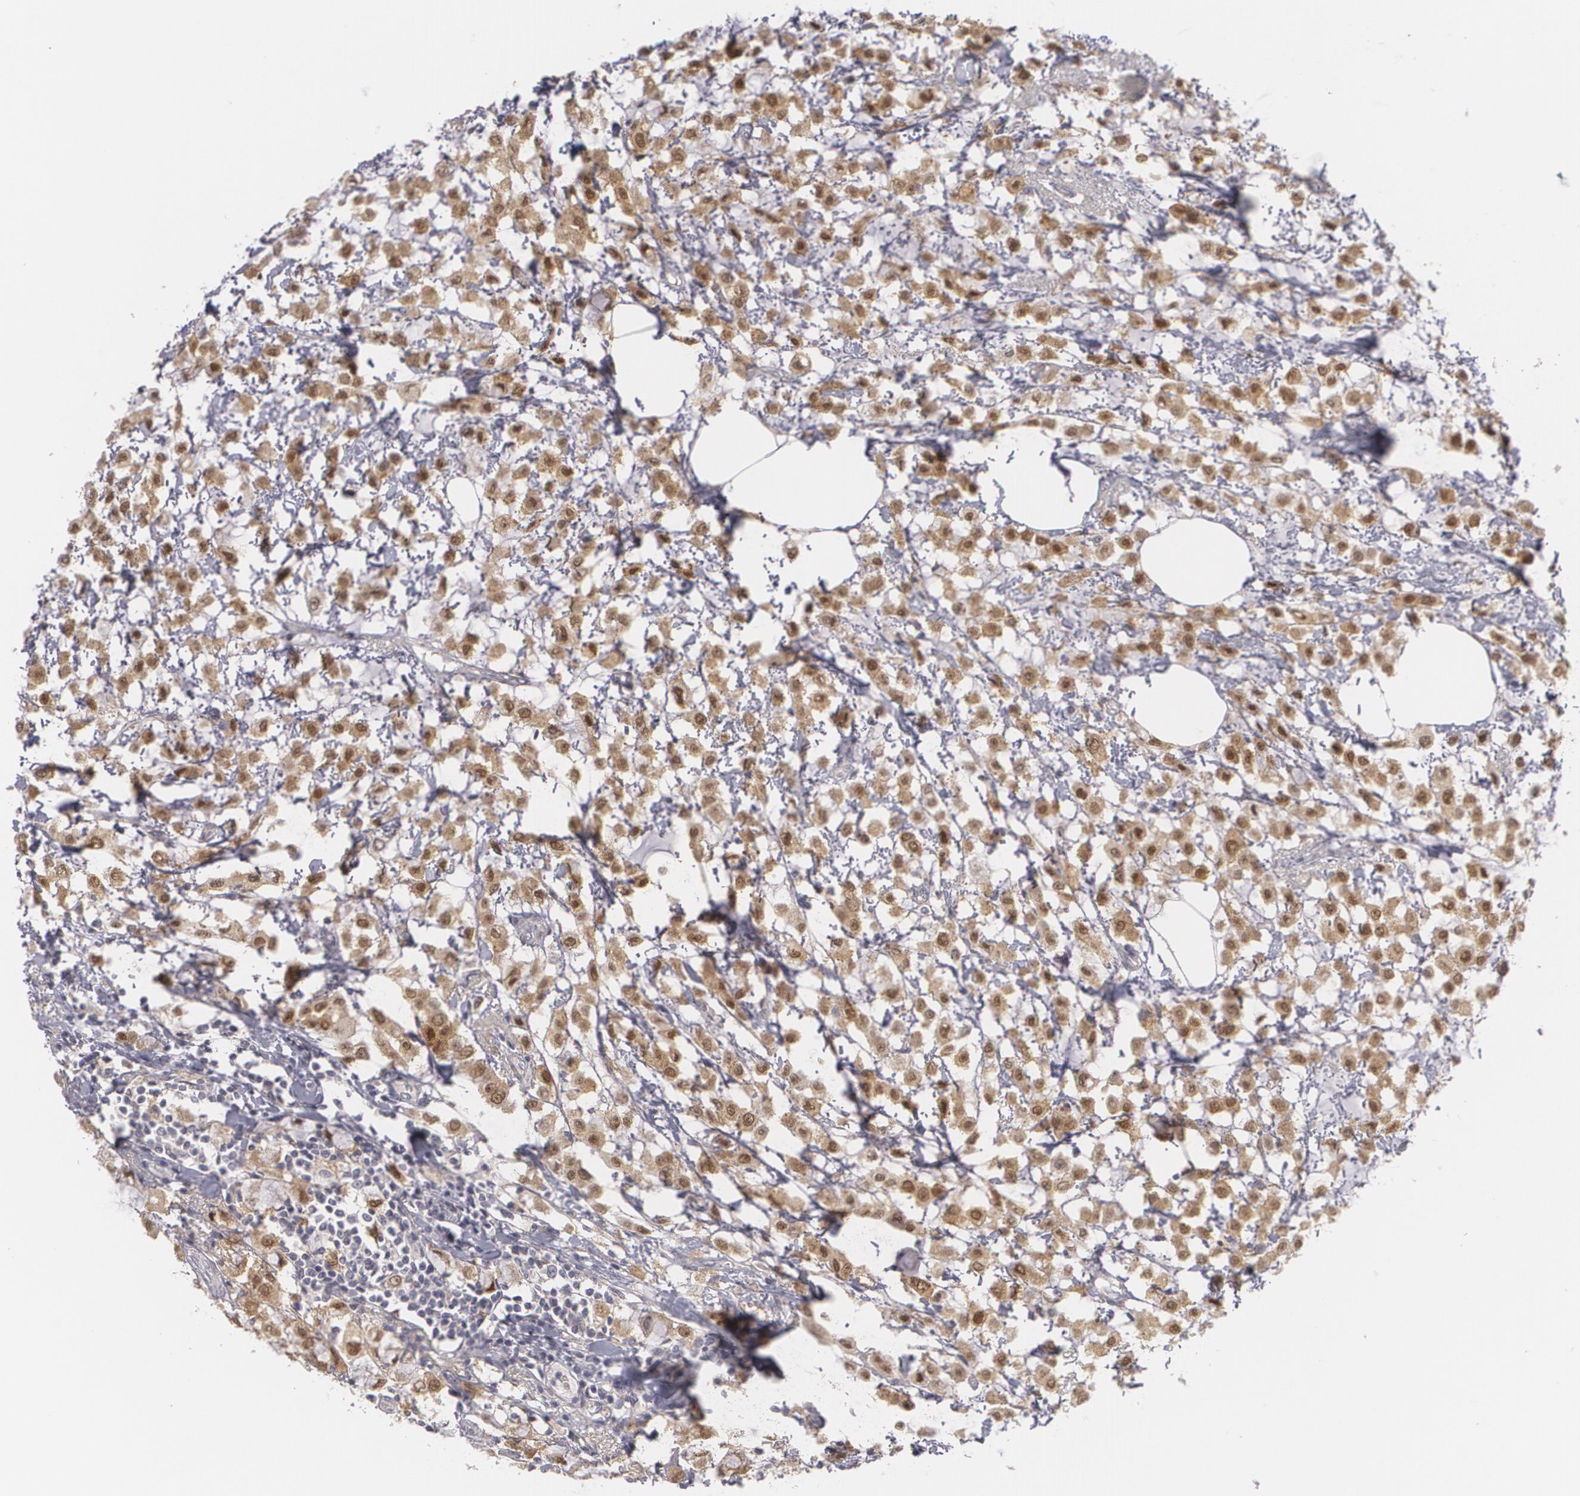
{"staining": {"intensity": "moderate", "quantity": ">75%", "location": "cytoplasmic/membranous,nuclear"}, "tissue": "breast cancer", "cell_type": "Tumor cells", "image_type": "cancer", "snomed": [{"axis": "morphology", "description": "Lobular carcinoma"}, {"axis": "topography", "description": "Breast"}], "caption": "High-magnification brightfield microscopy of breast lobular carcinoma stained with DAB (brown) and counterstained with hematoxylin (blue). tumor cells exhibit moderate cytoplasmic/membranous and nuclear staining is seen in approximately>75% of cells. (Brightfield microscopy of DAB IHC at high magnification).", "gene": "EFS", "patient": {"sex": "female", "age": 85}}